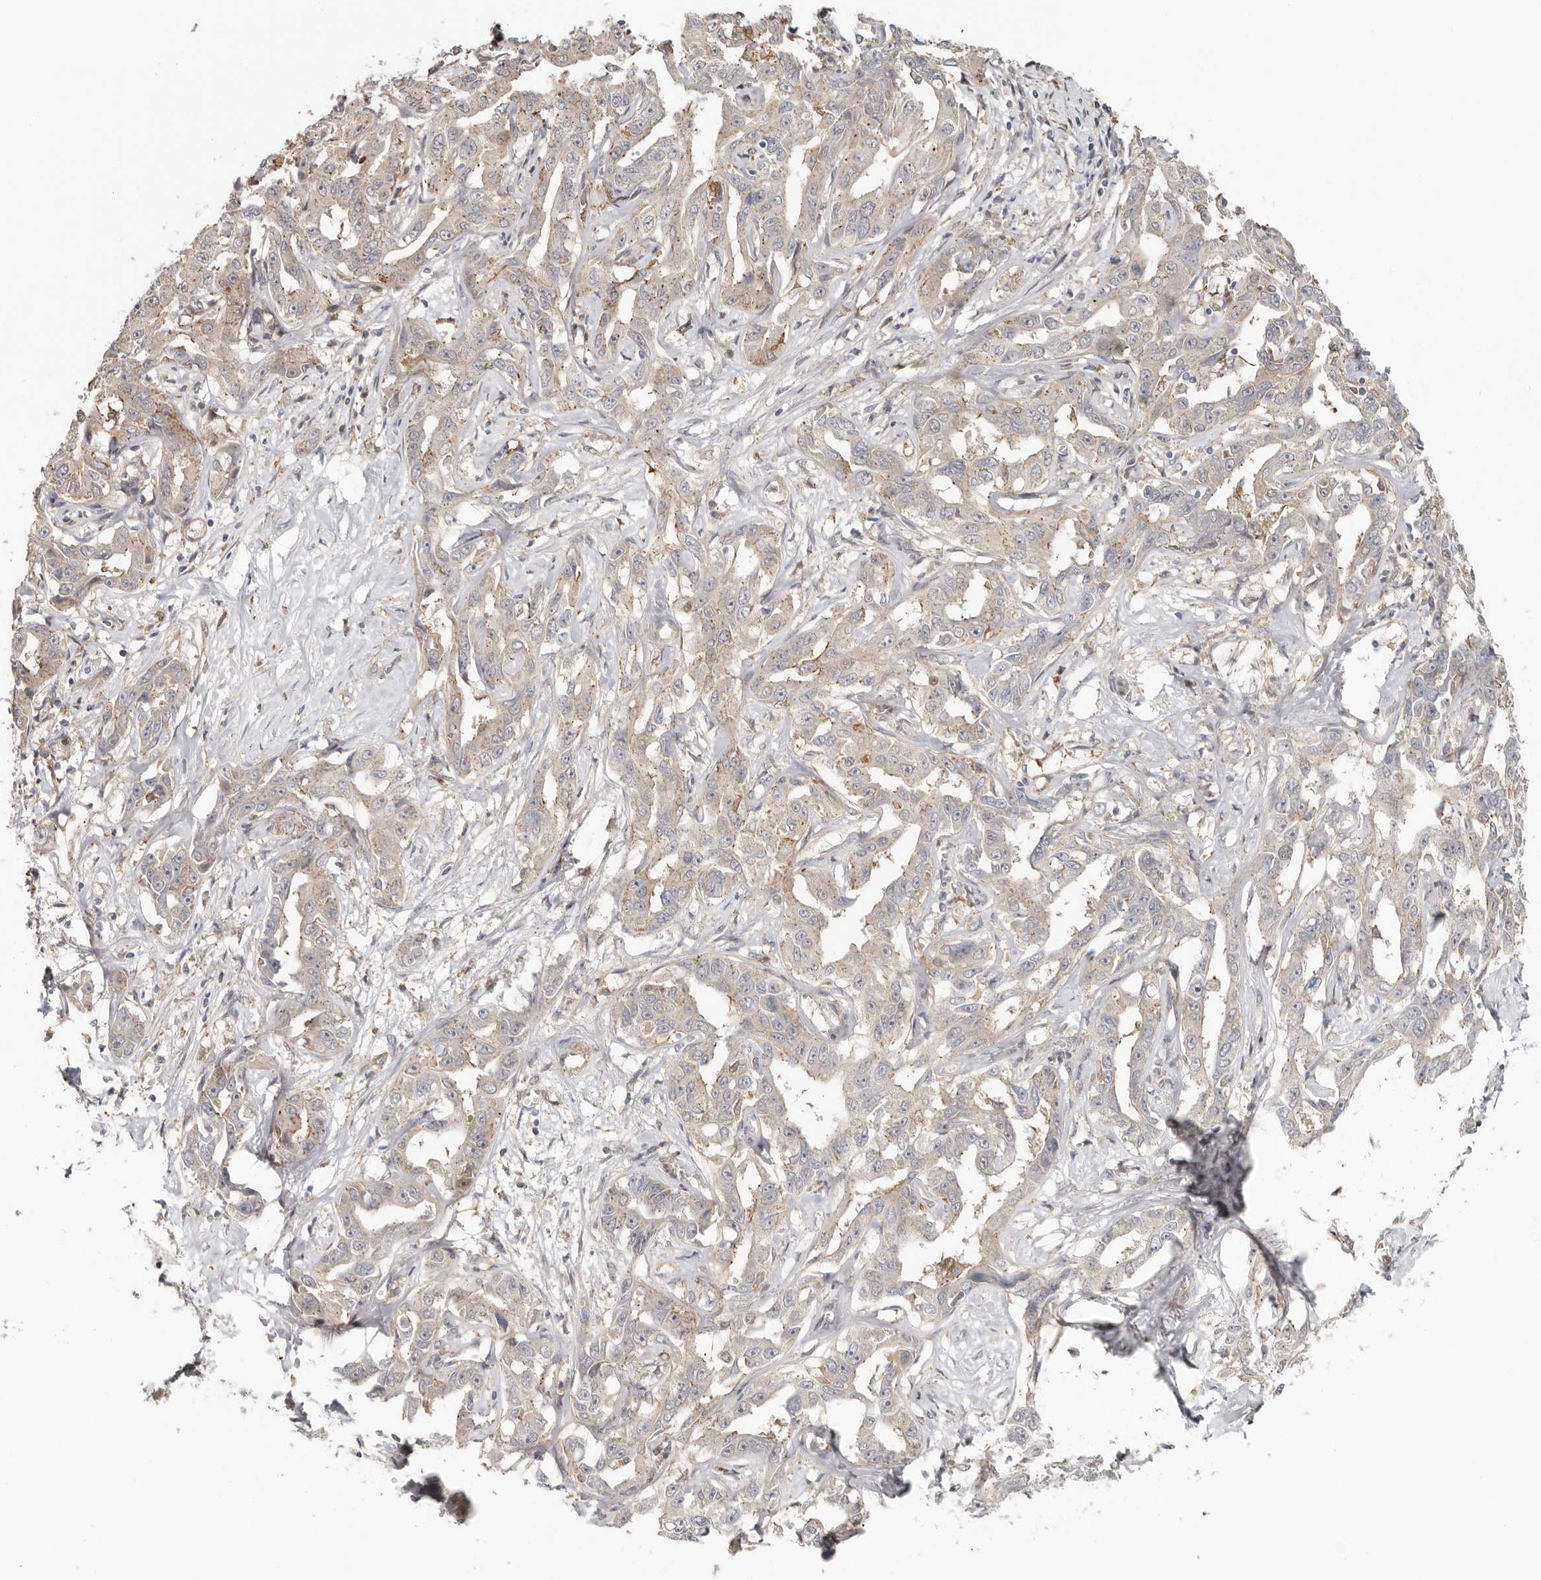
{"staining": {"intensity": "weak", "quantity": "<25%", "location": "cytoplasmic/membranous"}, "tissue": "liver cancer", "cell_type": "Tumor cells", "image_type": "cancer", "snomed": [{"axis": "morphology", "description": "Cholangiocarcinoma"}, {"axis": "topography", "description": "Liver"}], "caption": "Liver cancer stained for a protein using immunohistochemistry (IHC) demonstrates no expression tumor cells.", "gene": "MSRB2", "patient": {"sex": "male", "age": 59}}